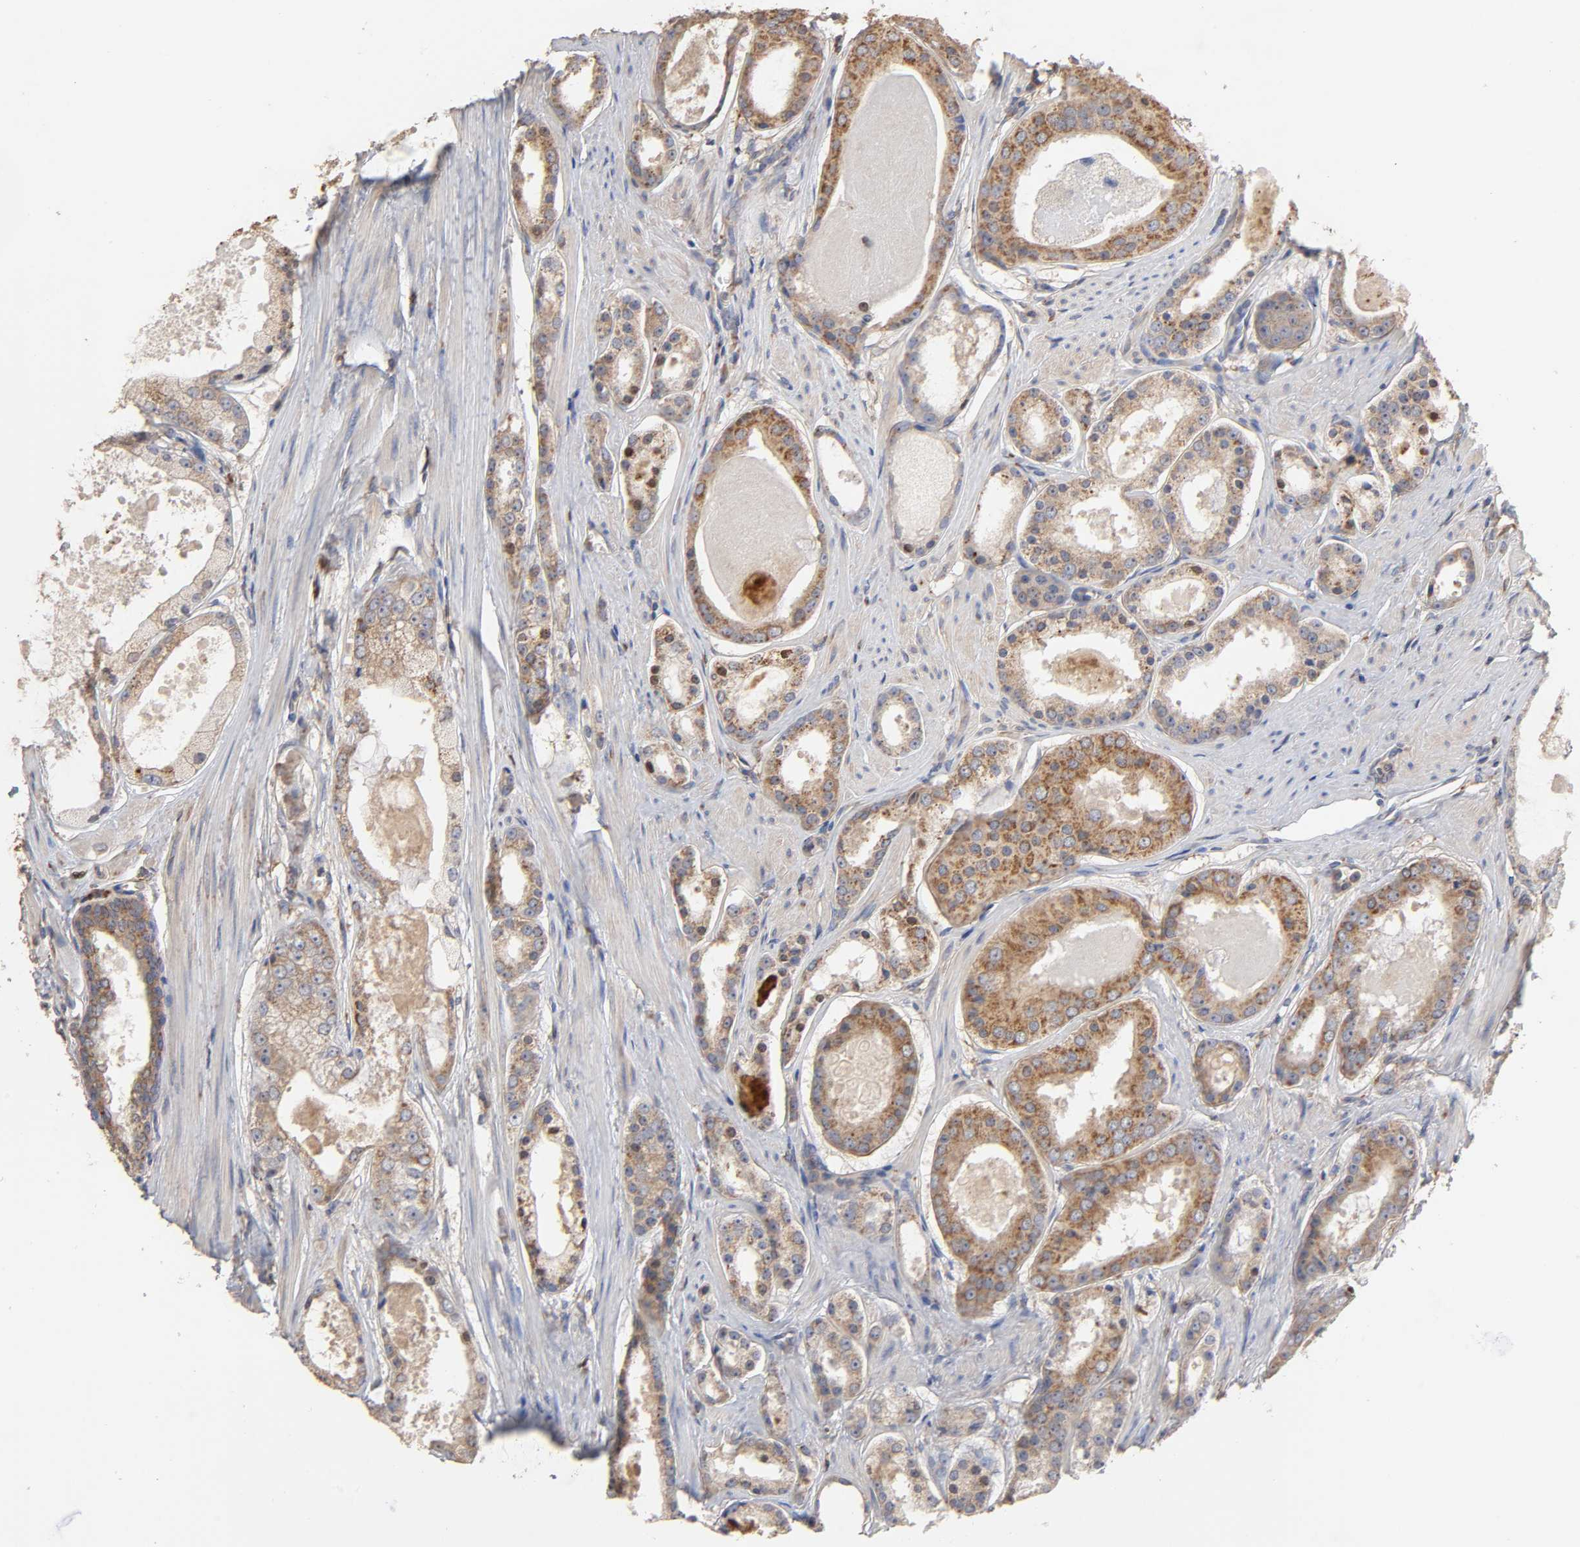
{"staining": {"intensity": "moderate", "quantity": ">75%", "location": "cytoplasmic/membranous"}, "tissue": "prostate cancer", "cell_type": "Tumor cells", "image_type": "cancer", "snomed": [{"axis": "morphology", "description": "Adenocarcinoma, Low grade"}, {"axis": "topography", "description": "Prostate"}], "caption": "Immunohistochemistry (IHC) photomicrograph of neoplastic tissue: human prostate cancer stained using immunohistochemistry (IHC) reveals medium levels of moderate protein expression localized specifically in the cytoplasmic/membranous of tumor cells, appearing as a cytoplasmic/membranous brown color.", "gene": "EIF4G2", "patient": {"sex": "male", "age": 57}}